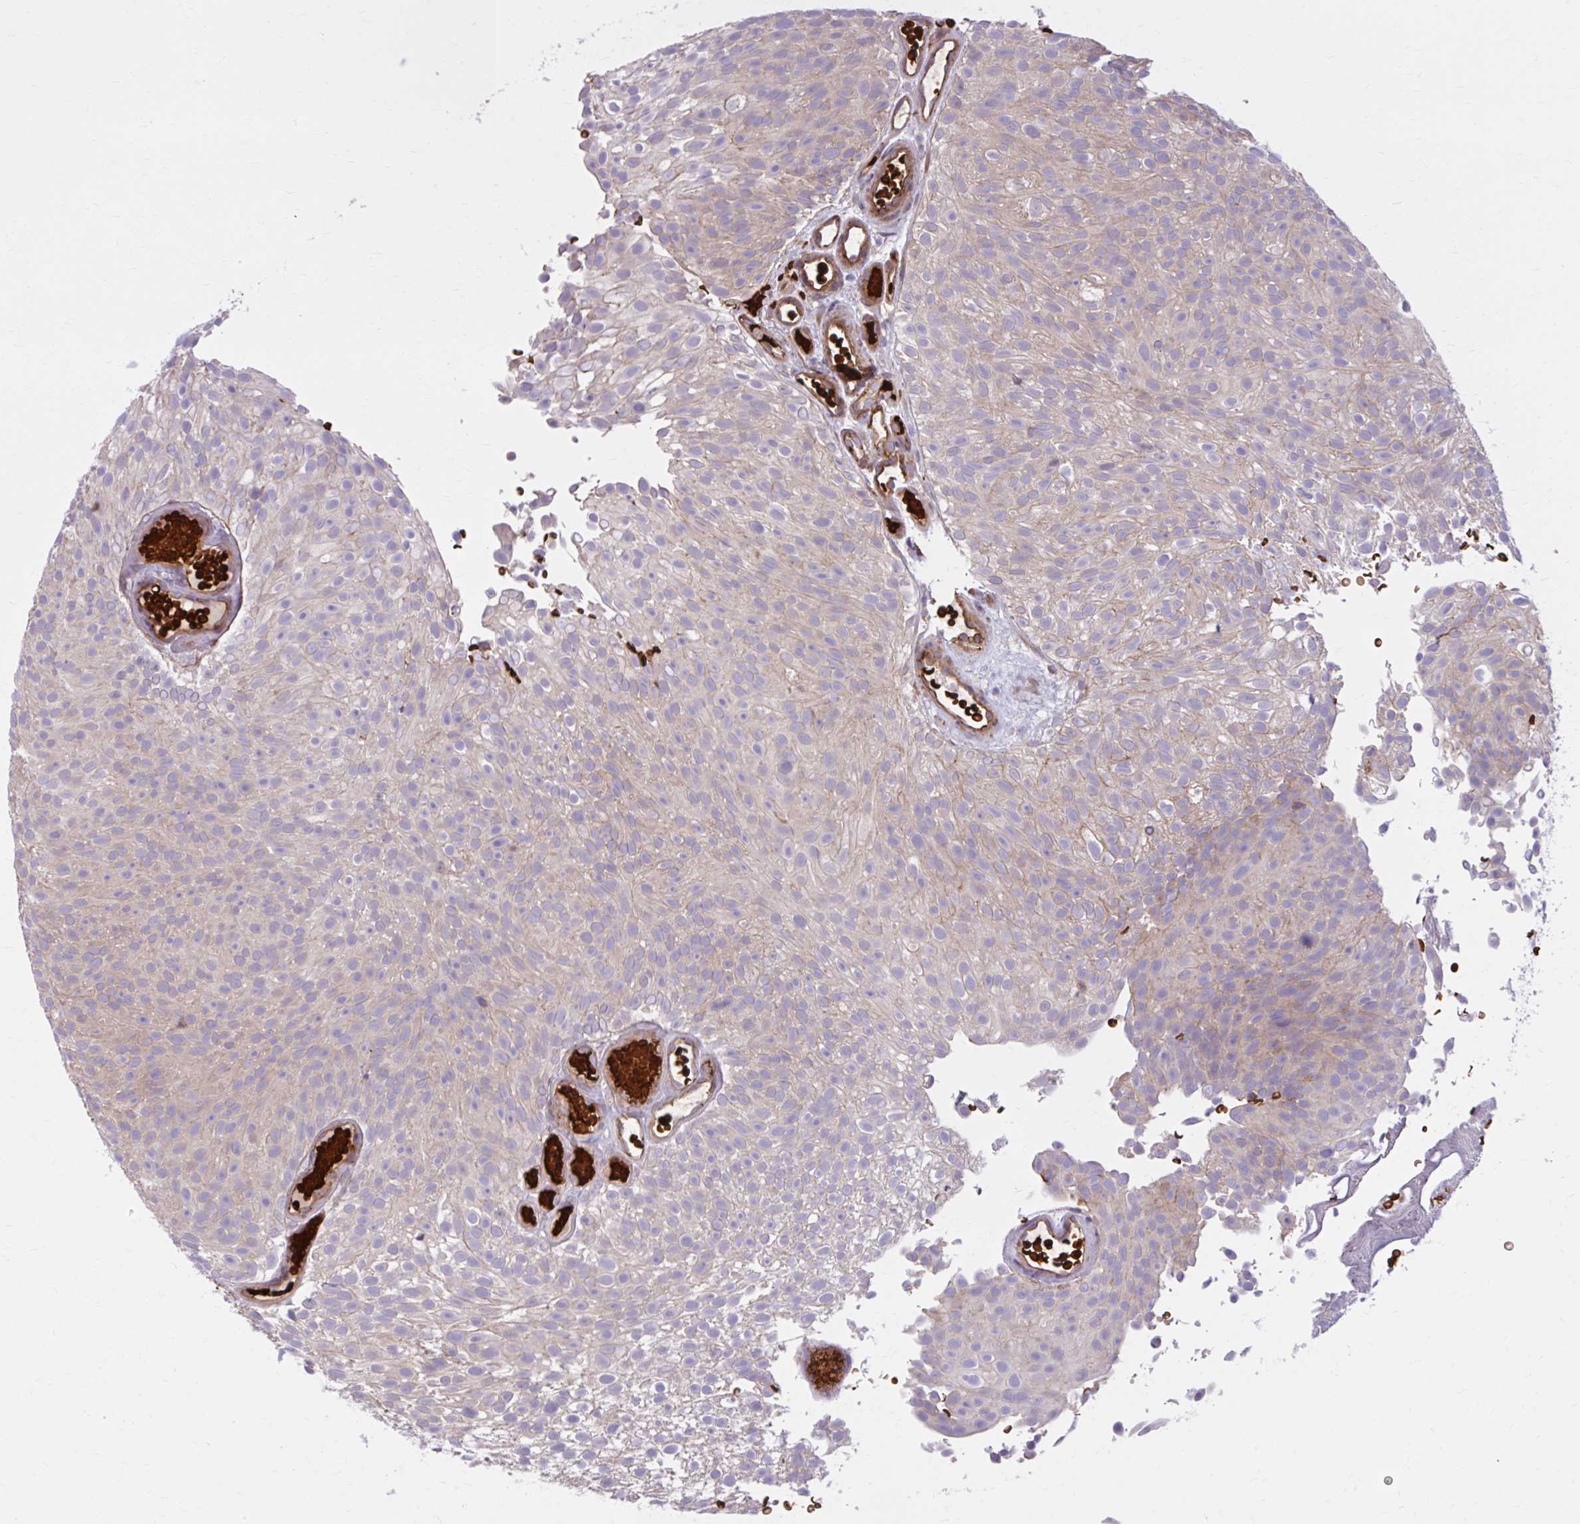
{"staining": {"intensity": "weak", "quantity": "<25%", "location": "cytoplasmic/membranous"}, "tissue": "urothelial cancer", "cell_type": "Tumor cells", "image_type": "cancer", "snomed": [{"axis": "morphology", "description": "Urothelial carcinoma, Low grade"}, {"axis": "topography", "description": "Urinary bladder"}], "caption": "The image reveals no staining of tumor cells in urothelial carcinoma (low-grade). (DAB immunohistochemistry, high magnification).", "gene": "SNF8", "patient": {"sex": "male", "age": 78}}